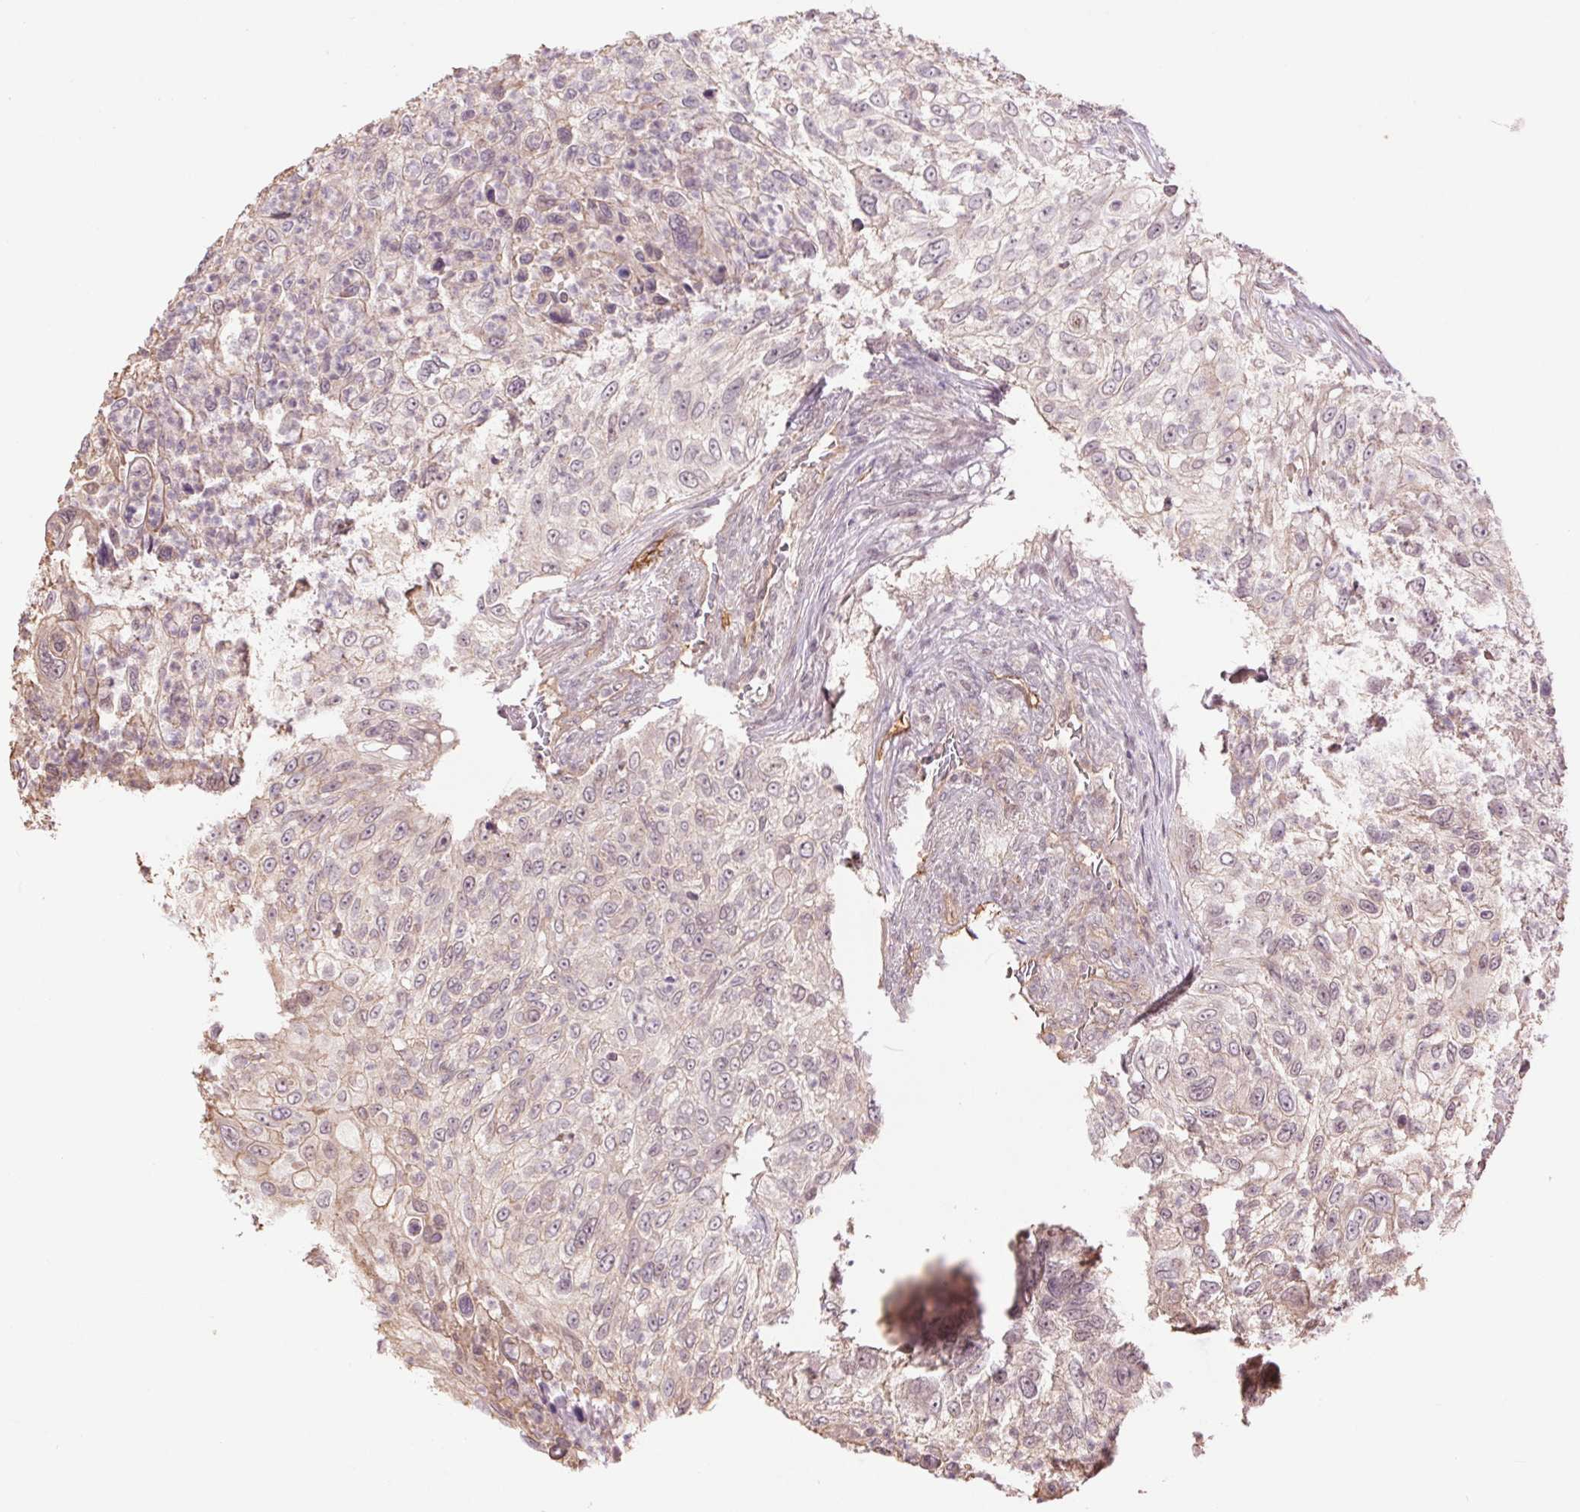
{"staining": {"intensity": "weak", "quantity": "<25%", "location": "cytoplasmic/membranous"}, "tissue": "urothelial cancer", "cell_type": "Tumor cells", "image_type": "cancer", "snomed": [{"axis": "morphology", "description": "Urothelial carcinoma, High grade"}, {"axis": "topography", "description": "Urinary bladder"}], "caption": "High-grade urothelial carcinoma stained for a protein using immunohistochemistry exhibits no staining tumor cells.", "gene": "PALM", "patient": {"sex": "female", "age": 60}}